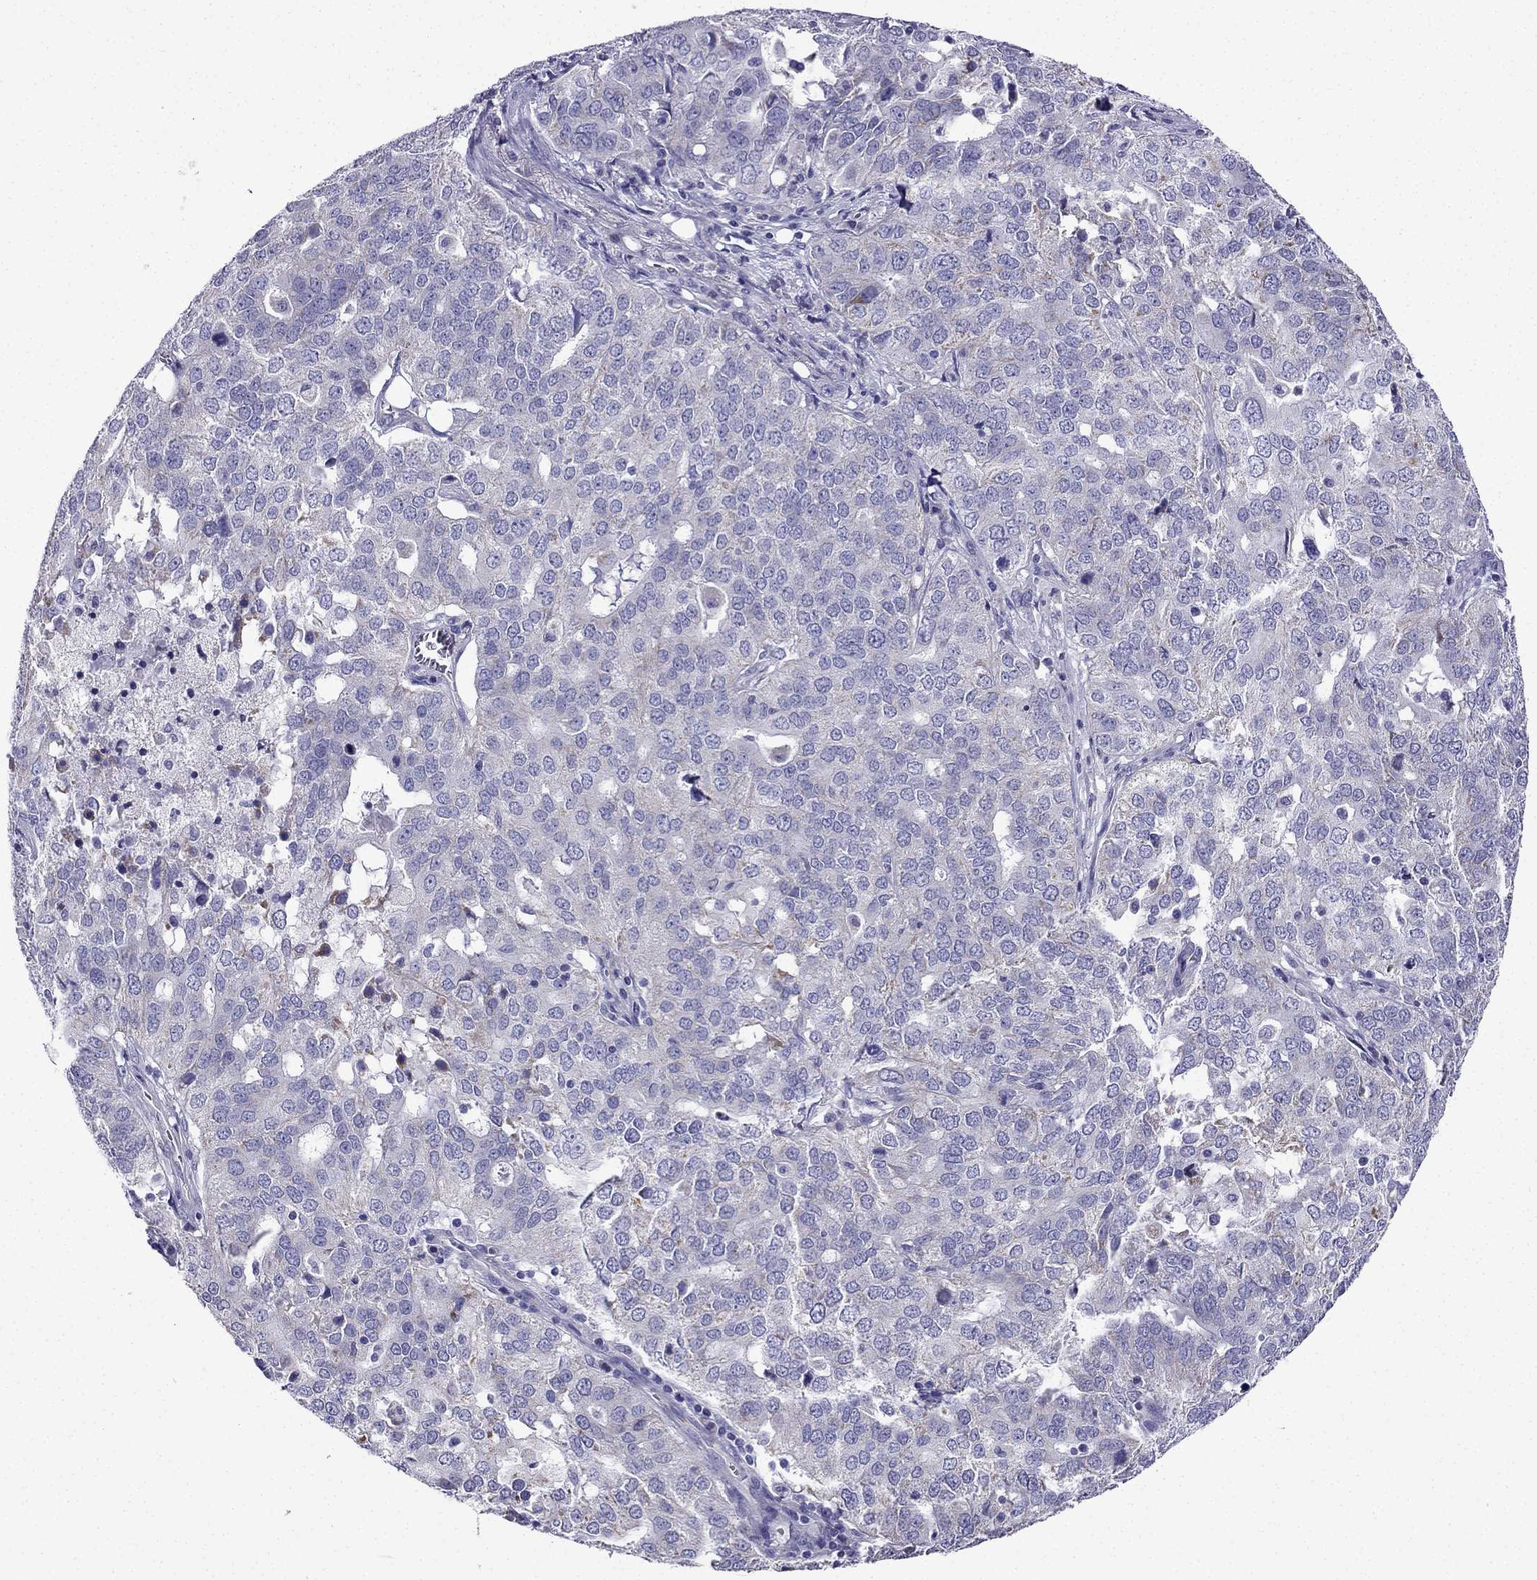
{"staining": {"intensity": "negative", "quantity": "none", "location": "none"}, "tissue": "ovarian cancer", "cell_type": "Tumor cells", "image_type": "cancer", "snomed": [{"axis": "morphology", "description": "Carcinoma, endometroid"}, {"axis": "topography", "description": "Soft tissue"}, {"axis": "topography", "description": "Ovary"}], "caption": "Tumor cells show no significant positivity in ovarian cancer.", "gene": "KIF5A", "patient": {"sex": "female", "age": 52}}